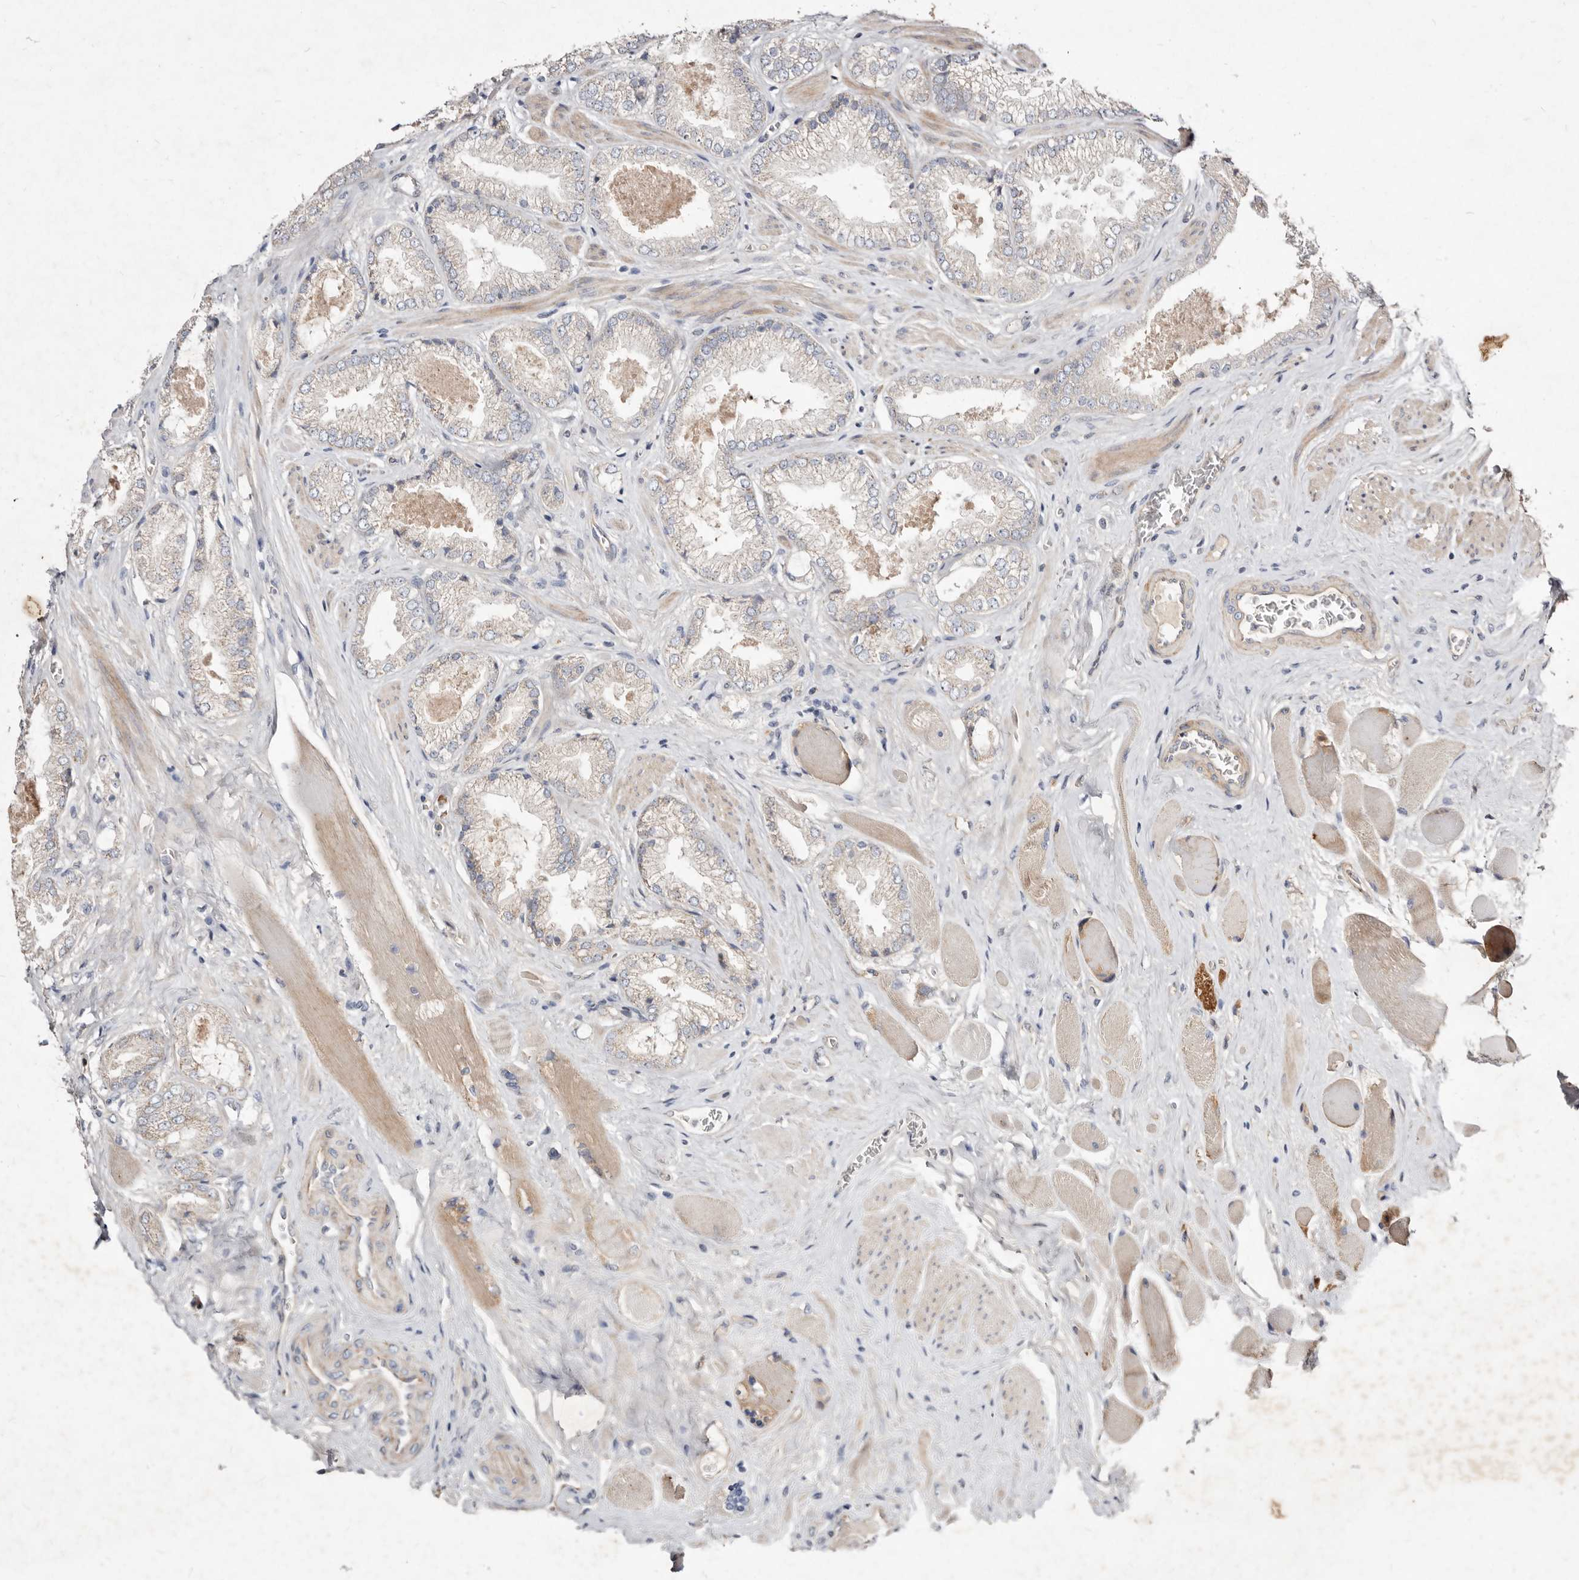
{"staining": {"intensity": "negative", "quantity": "none", "location": "none"}, "tissue": "prostate cancer", "cell_type": "Tumor cells", "image_type": "cancer", "snomed": [{"axis": "morphology", "description": "Adenocarcinoma, High grade"}, {"axis": "topography", "description": "Prostate"}], "caption": "This is a image of immunohistochemistry (IHC) staining of prostate cancer, which shows no staining in tumor cells.", "gene": "SLC25A20", "patient": {"sex": "male", "age": 58}}